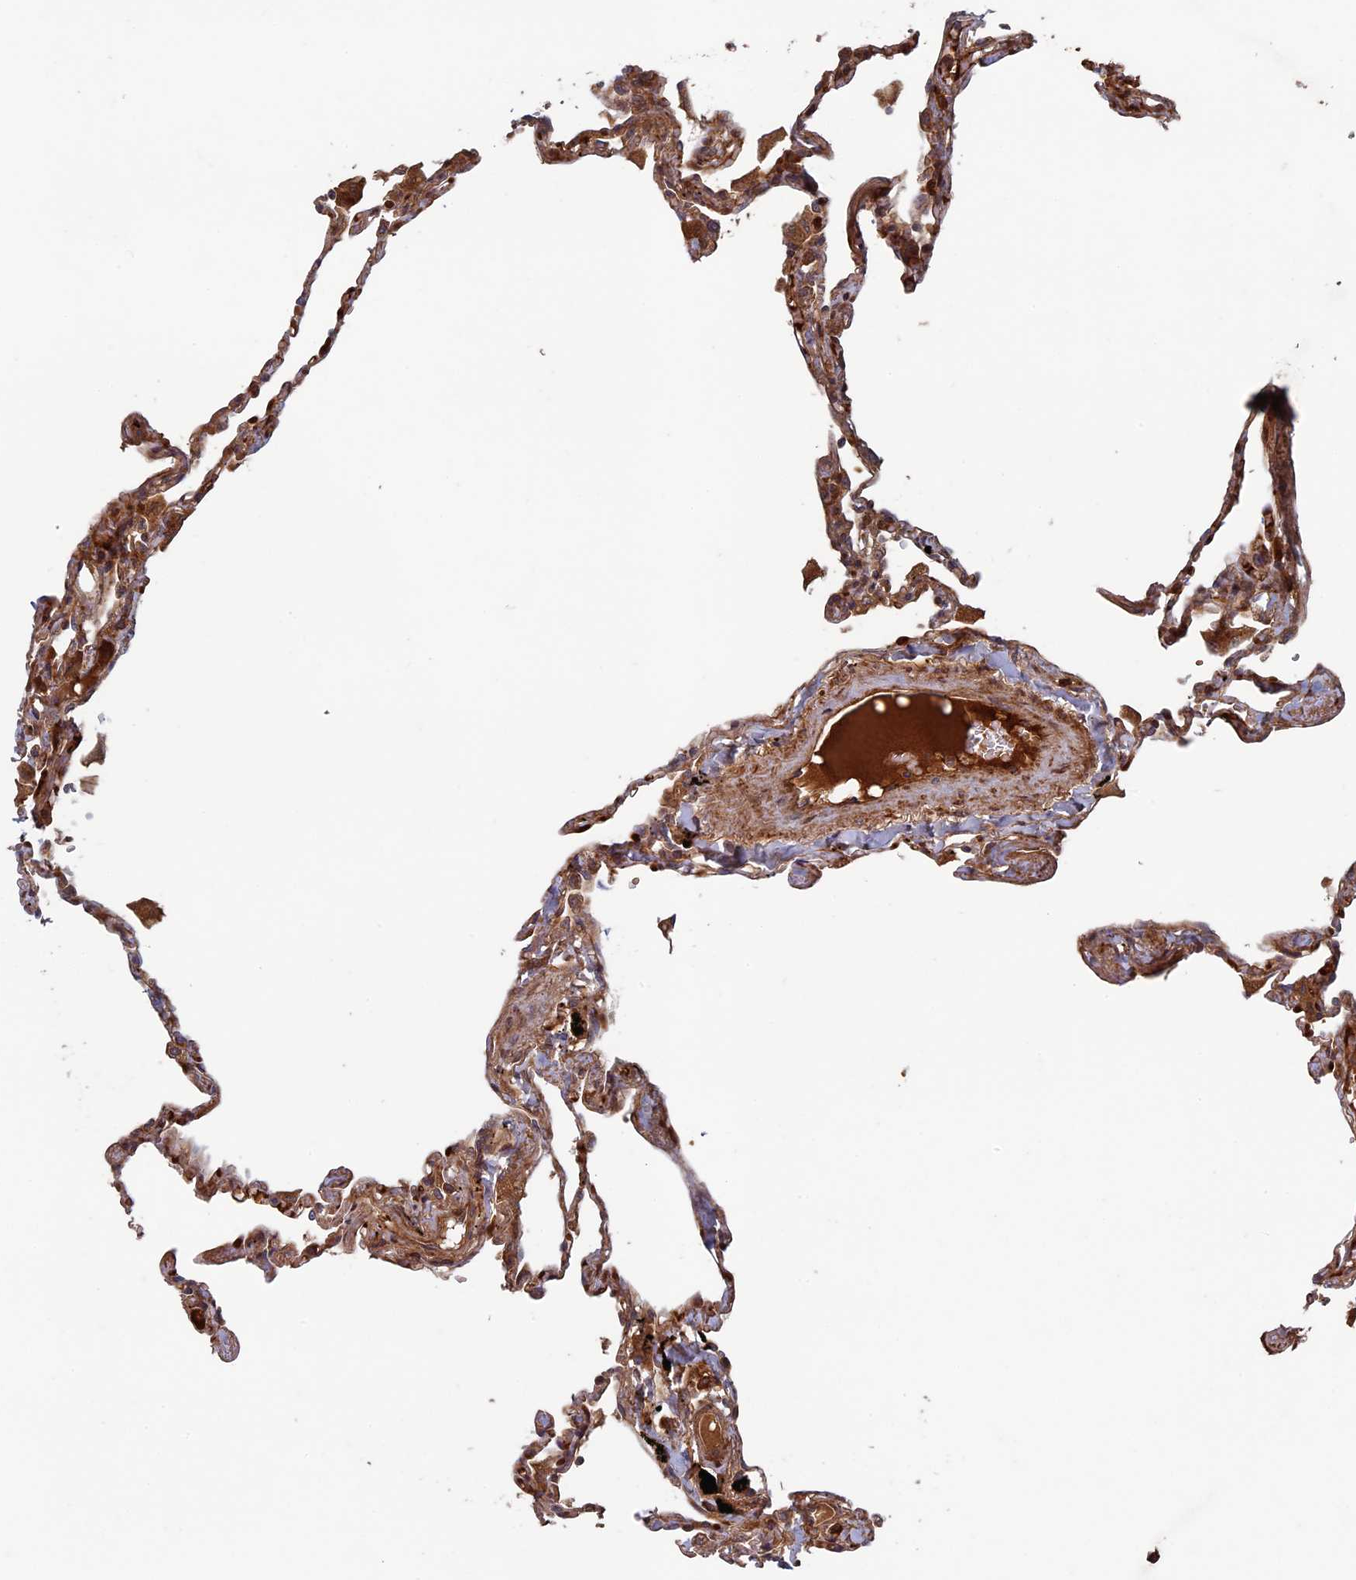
{"staining": {"intensity": "moderate", "quantity": ">75%", "location": "cytoplasmic/membranous"}, "tissue": "lung", "cell_type": "Alveolar cells", "image_type": "normal", "snomed": [{"axis": "morphology", "description": "Normal tissue, NOS"}, {"axis": "topography", "description": "Lung"}], "caption": "An immunohistochemistry image of benign tissue is shown. Protein staining in brown labels moderate cytoplasmic/membranous positivity in lung within alveolar cells. The staining is performed using DAB brown chromogen to label protein expression. The nuclei are counter-stained blue using hematoxylin.", "gene": "RCCD1", "patient": {"sex": "female", "age": 67}}